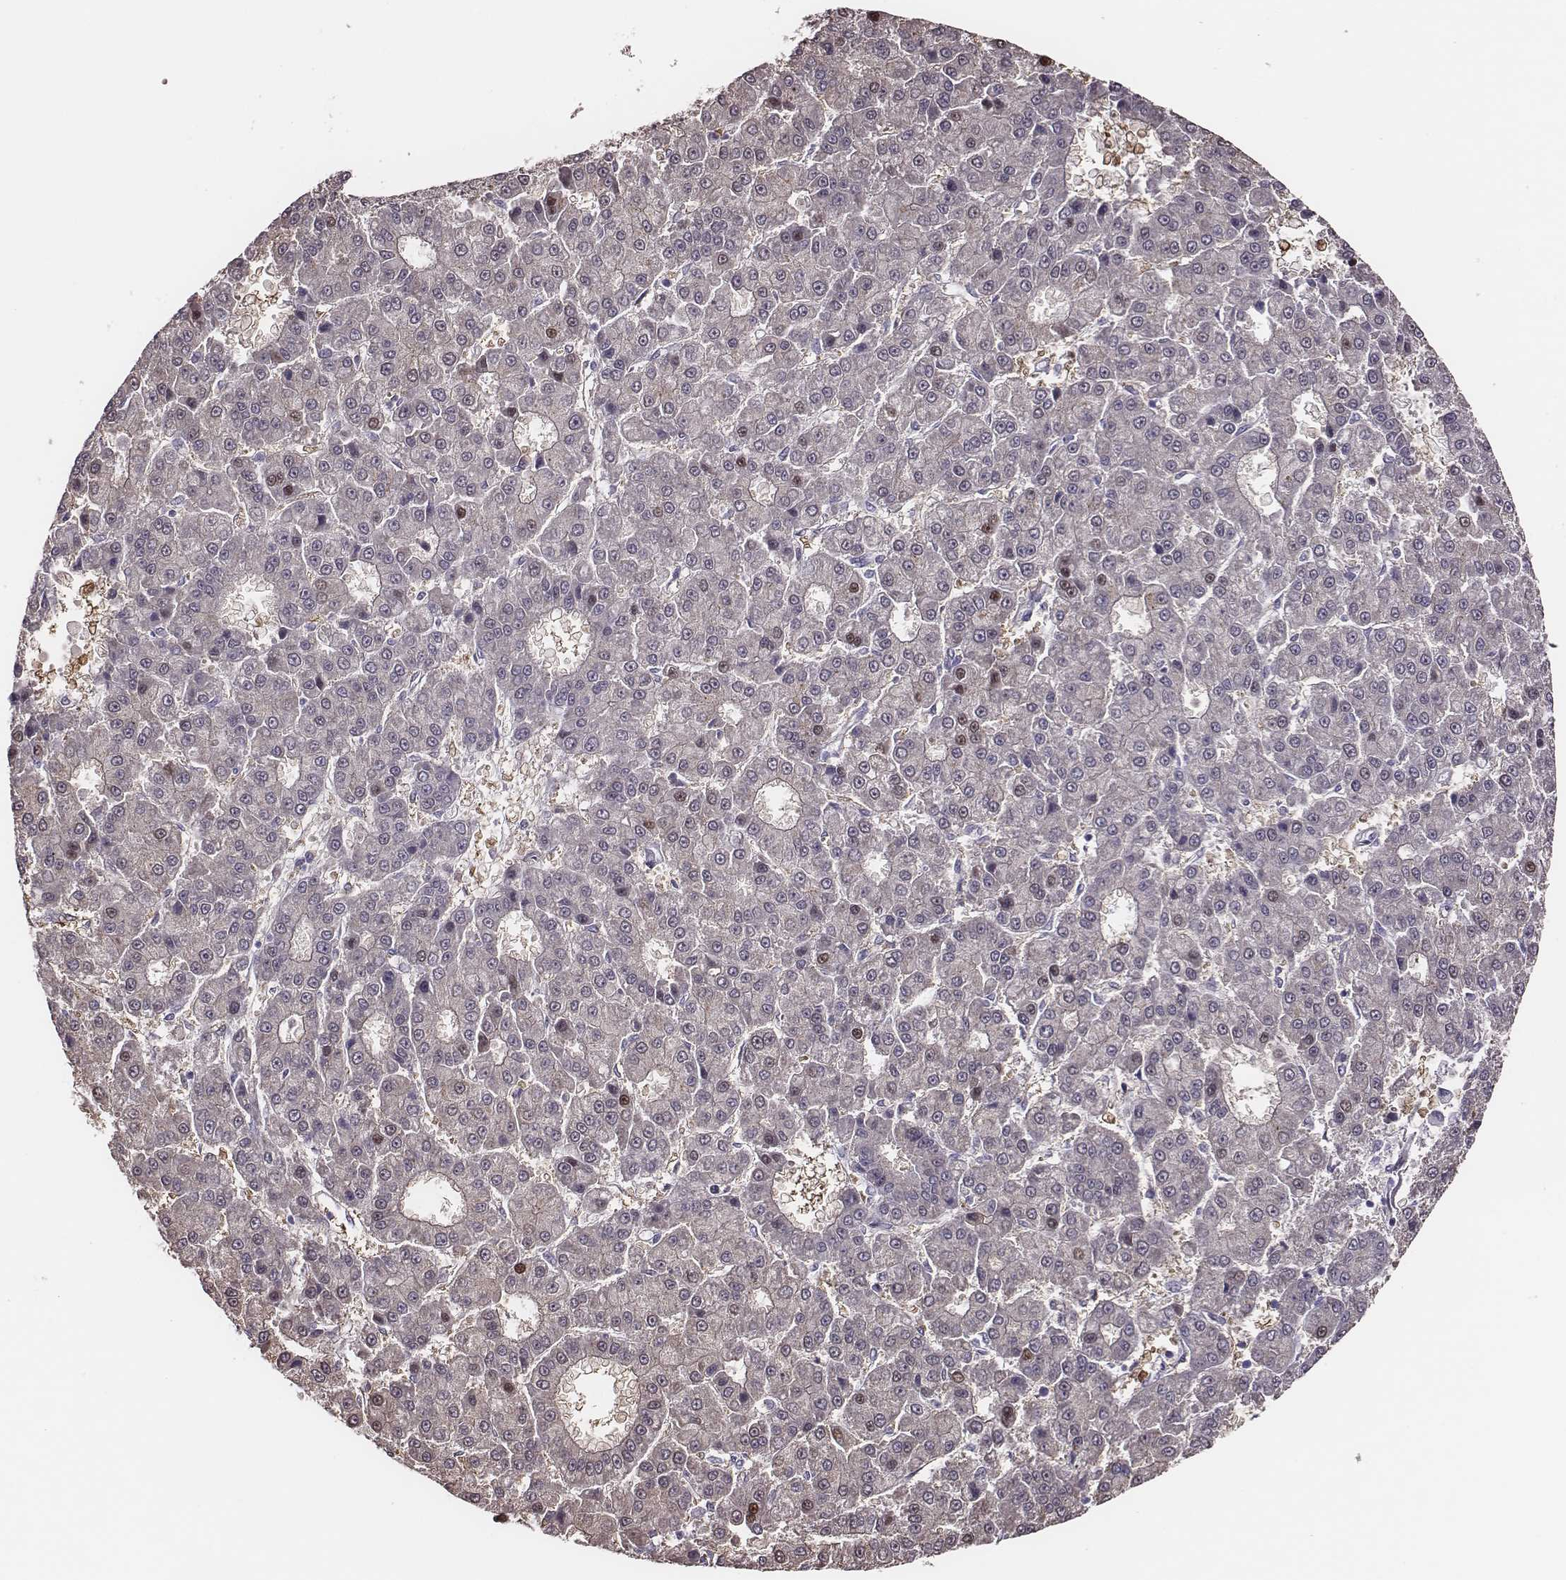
{"staining": {"intensity": "moderate", "quantity": "<25%", "location": "nuclear"}, "tissue": "liver cancer", "cell_type": "Tumor cells", "image_type": "cancer", "snomed": [{"axis": "morphology", "description": "Carcinoma, Hepatocellular, NOS"}, {"axis": "topography", "description": "Liver"}], "caption": "Liver hepatocellular carcinoma was stained to show a protein in brown. There is low levels of moderate nuclear staining in about <25% of tumor cells. (brown staining indicates protein expression, while blue staining denotes nuclei).", "gene": "SCML2", "patient": {"sex": "male", "age": 70}}